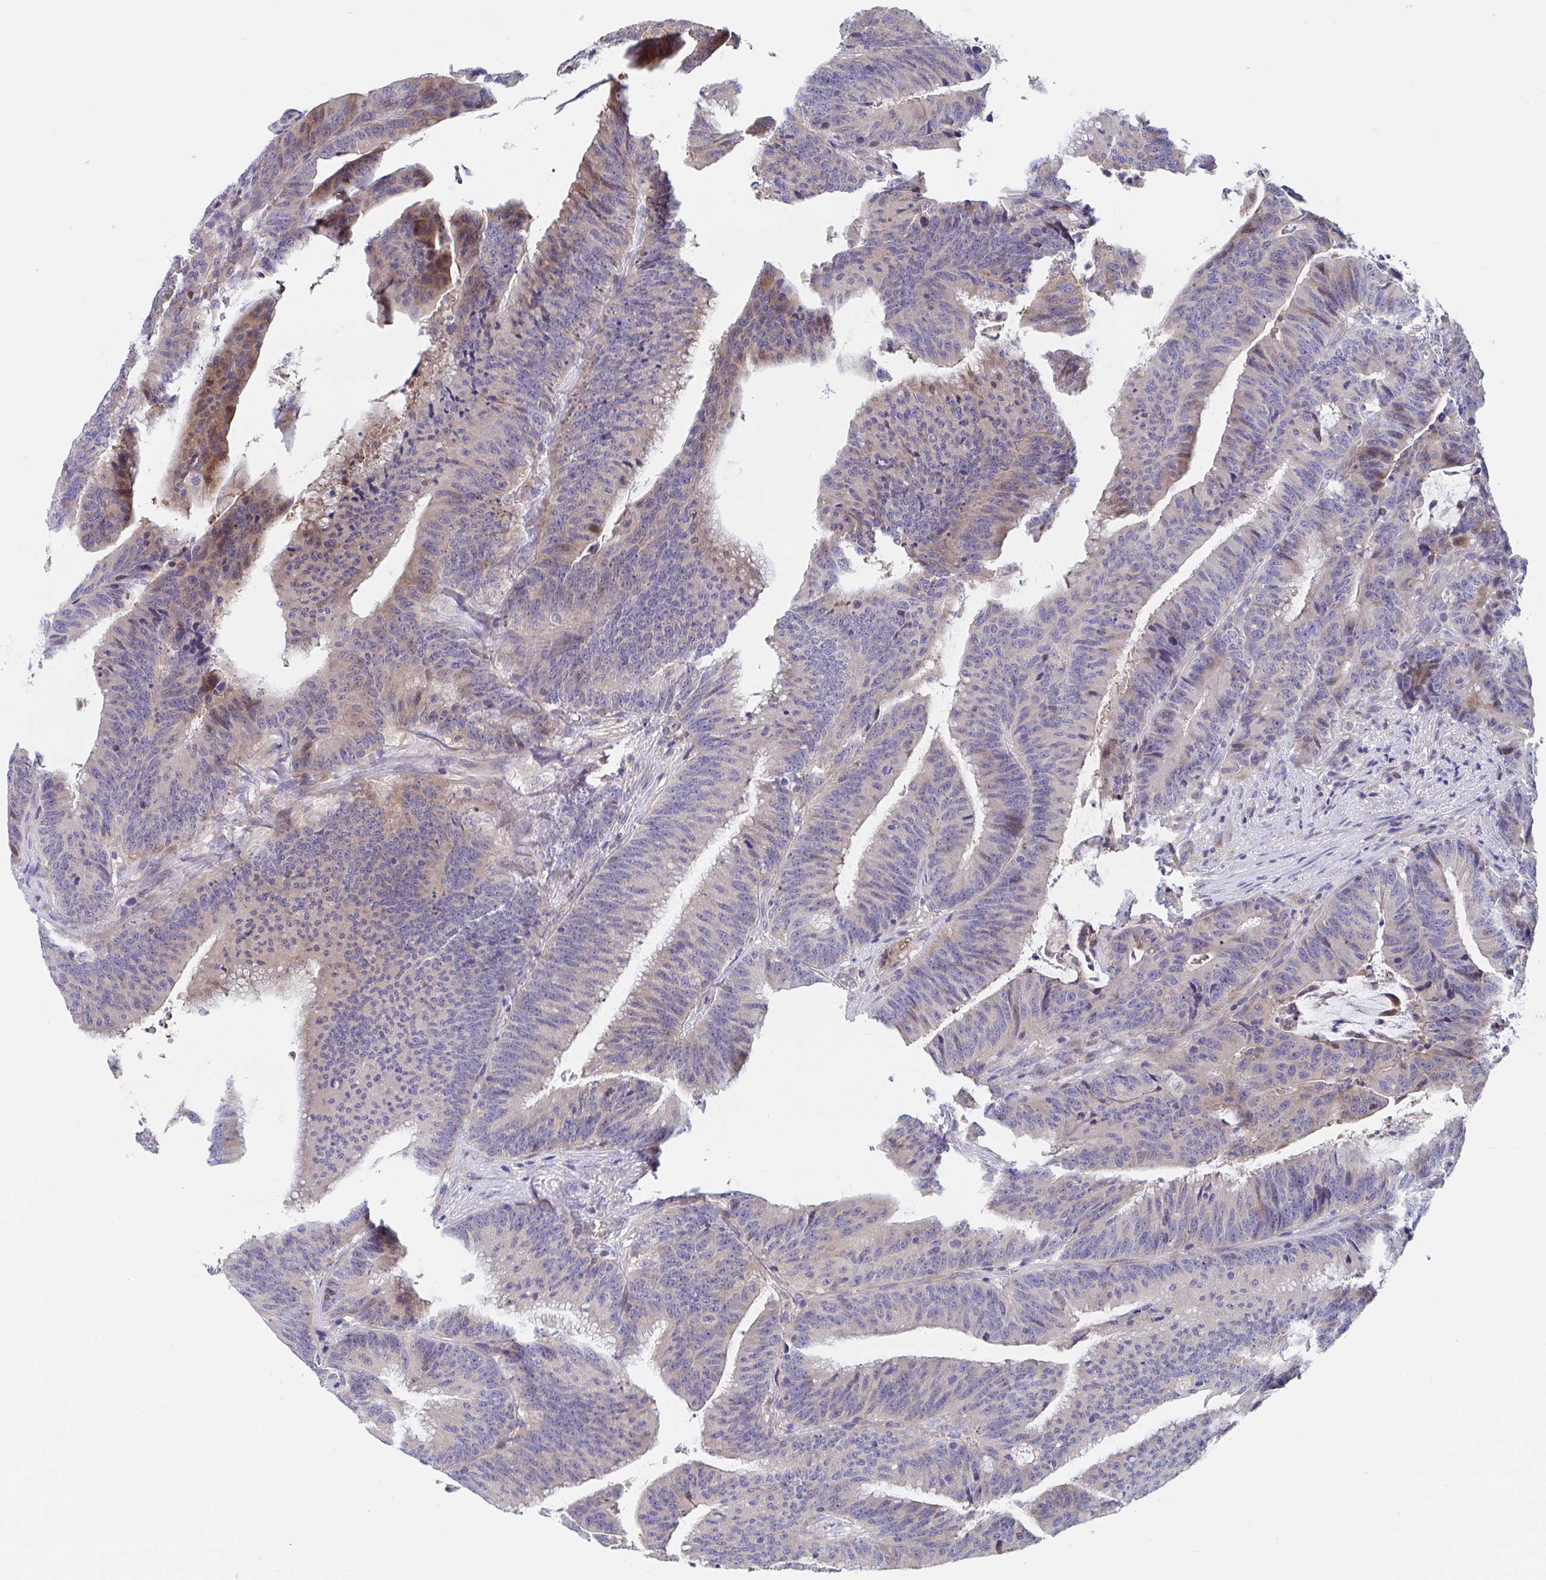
{"staining": {"intensity": "moderate", "quantity": "<25%", "location": "cytoplasmic/membranous,nuclear"}, "tissue": "colorectal cancer", "cell_type": "Tumor cells", "image_type": "cancer", "snomed": [{"axis": "morphology", "description": "Adenocarcinoma, NOS"}, {"axis": "topography", "description": "Colon"}], "caption": "Protein staining shows moderate cytoplasmic/membranous and nuclear staining in about <25% of tumor cells in colorectal adenocarcinoma.", "gene": "P2RX3", "patient": {"sex": "female", "age": 78}}